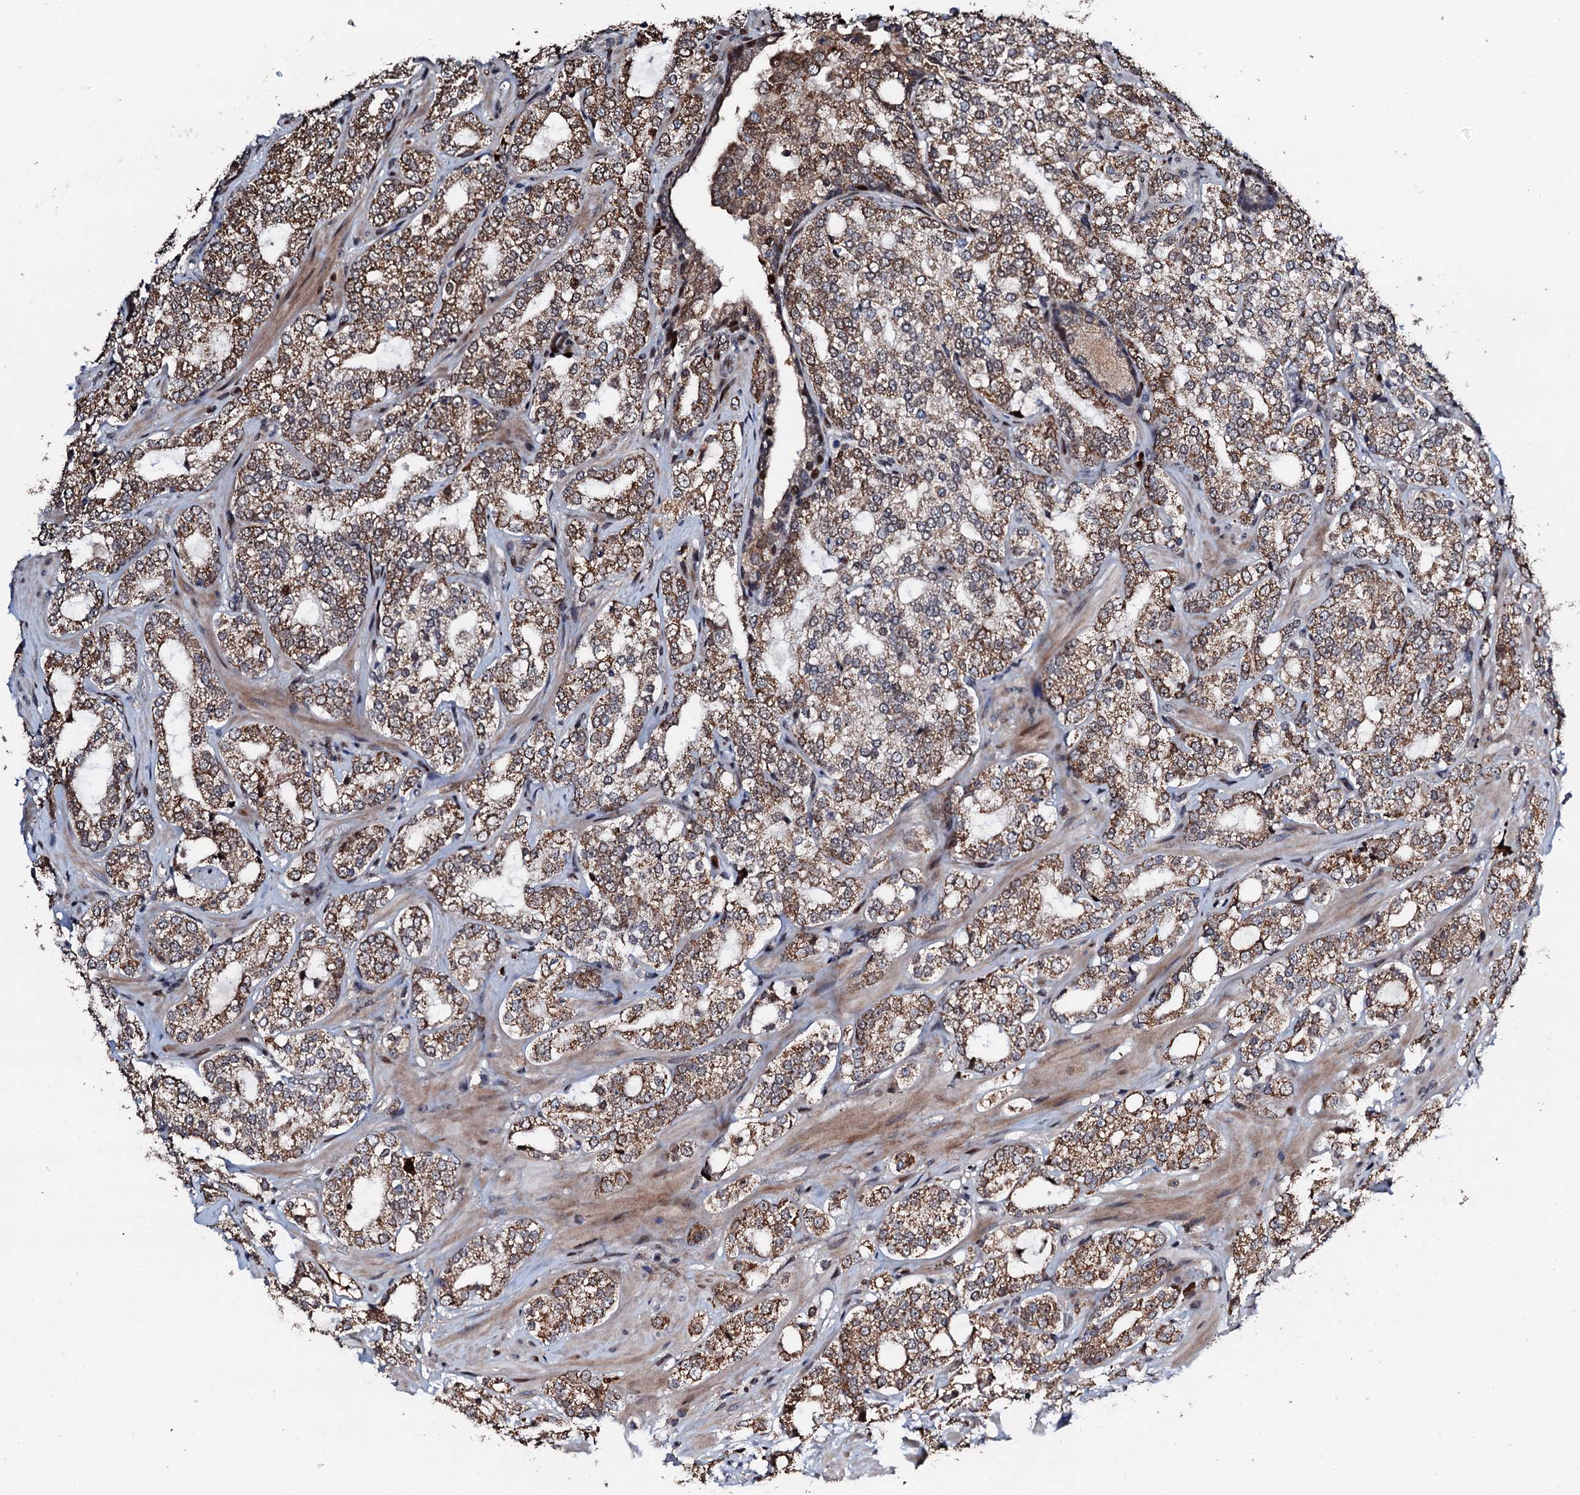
{"staining": {"intensity": "moderate", "quantity": ">75%", "location": "cytoplasmic/membranous"}, "tissue": "prostate cancer", "cell_type": "Tumor cells", "image_type": "cancer", "snomed": [{"axis": "morphology", "description": "Adenocarcinoma, High grade"}, {"axis": "topography", "description": "Prostate"}], "caption": "The immunohistochemical stain shows moderate cytoplasmic/membranous positivity in tumor cells of prostate high-grade adenocarcinoma tissue.", "gene": "KIF18A", "patient": {"sex": "male", "age": 64}}